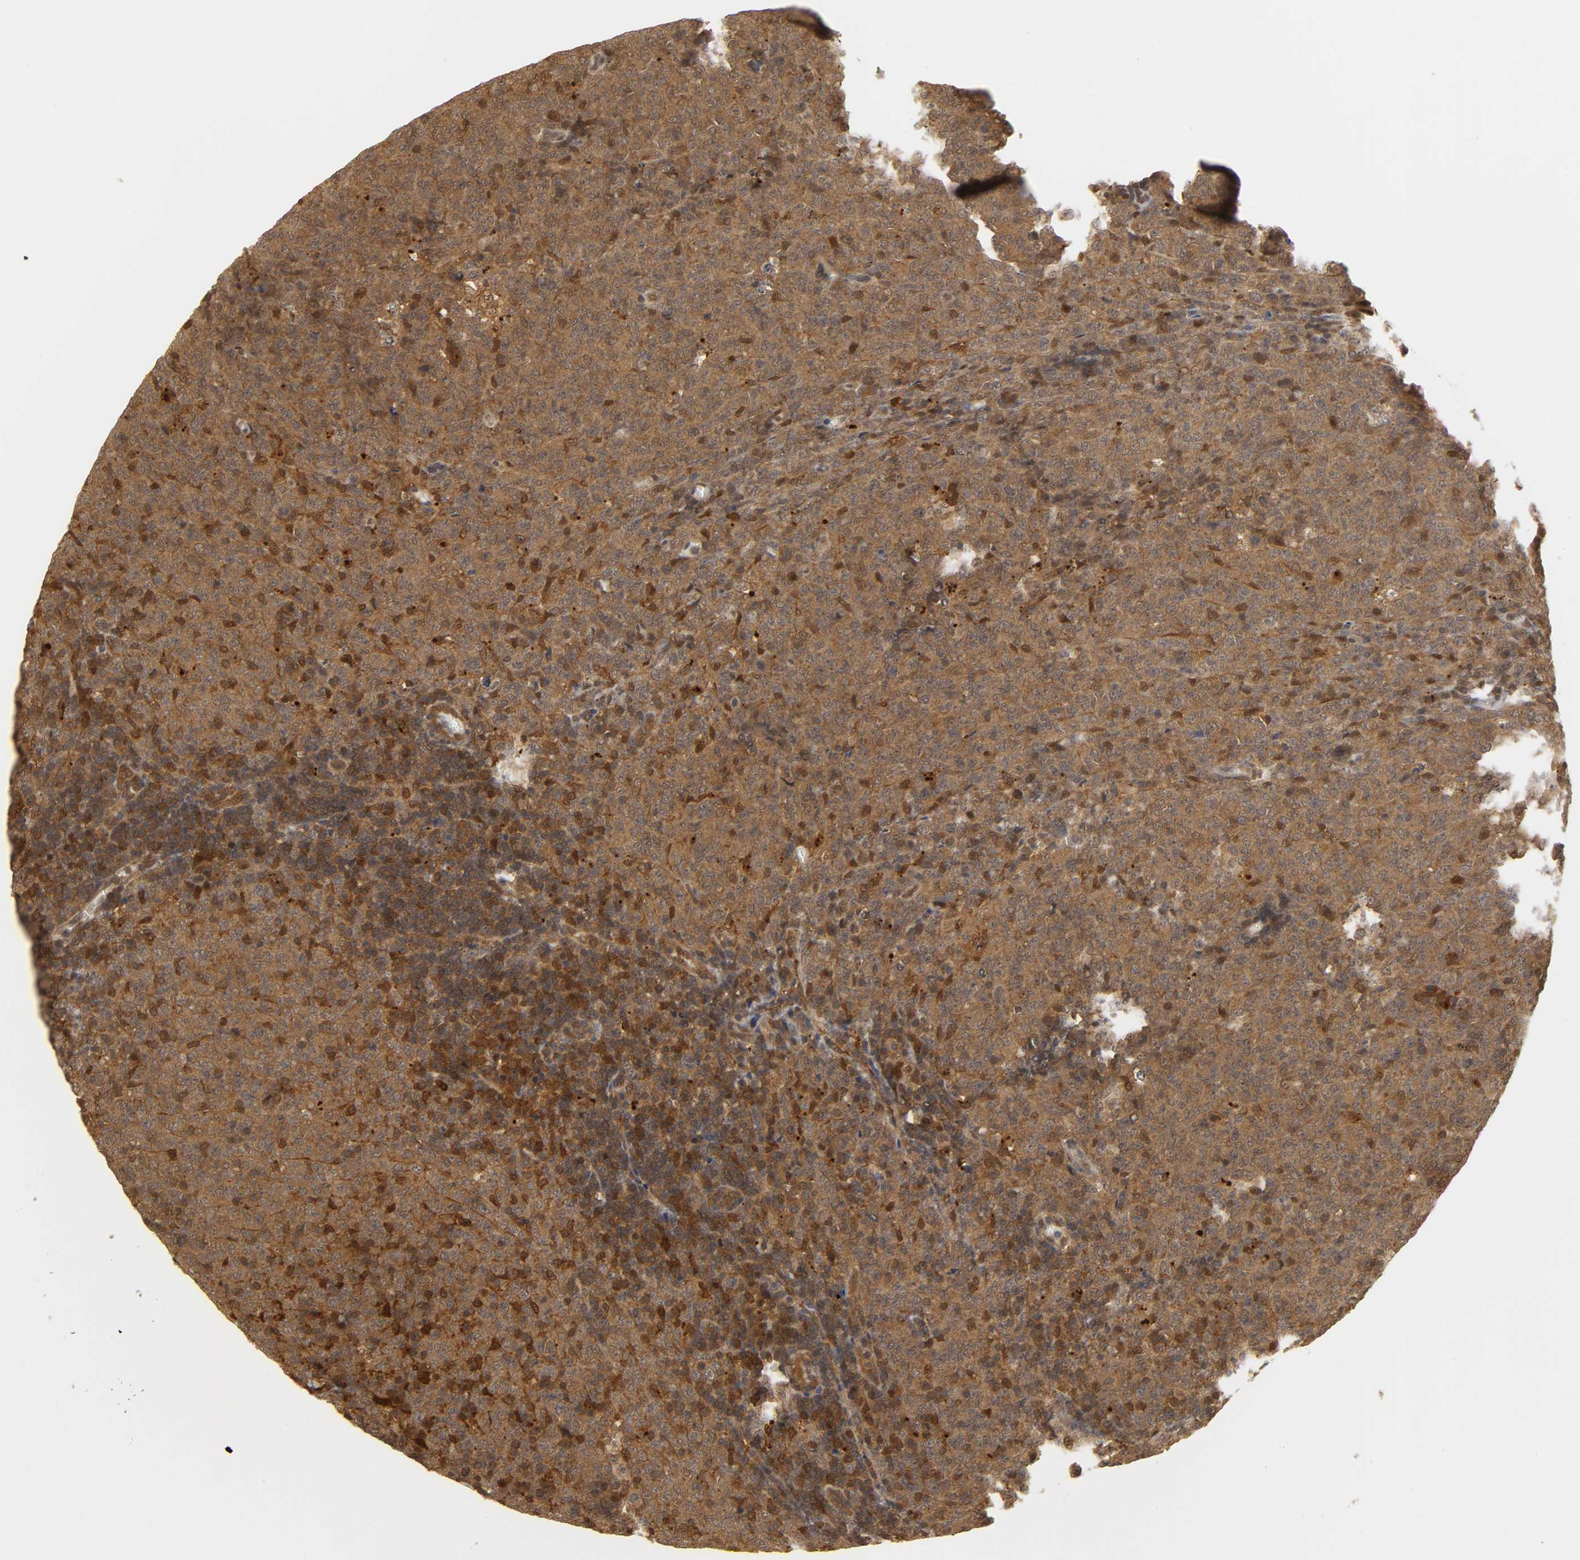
{"staining": {"intensity": "moderate", "quantity": ">75%", "location": "cytoplasmic/membranous,nuclear"}, "tissue": "lymphoma", "cell_type": "Tumor cells", "image_type": "cancer", "snomed": [{"axis": "morphology", "description": "Malignant lymphoma, non-Hodgkin's type, High grade"}, {"axis": "topography", "description": "Tonsil"}], "caption": "Lymphoma stained with a protein marker shows moderate staining in tumor cells.", "gene": "PARK7", "patient": {"sex": "female", "age": 36}}